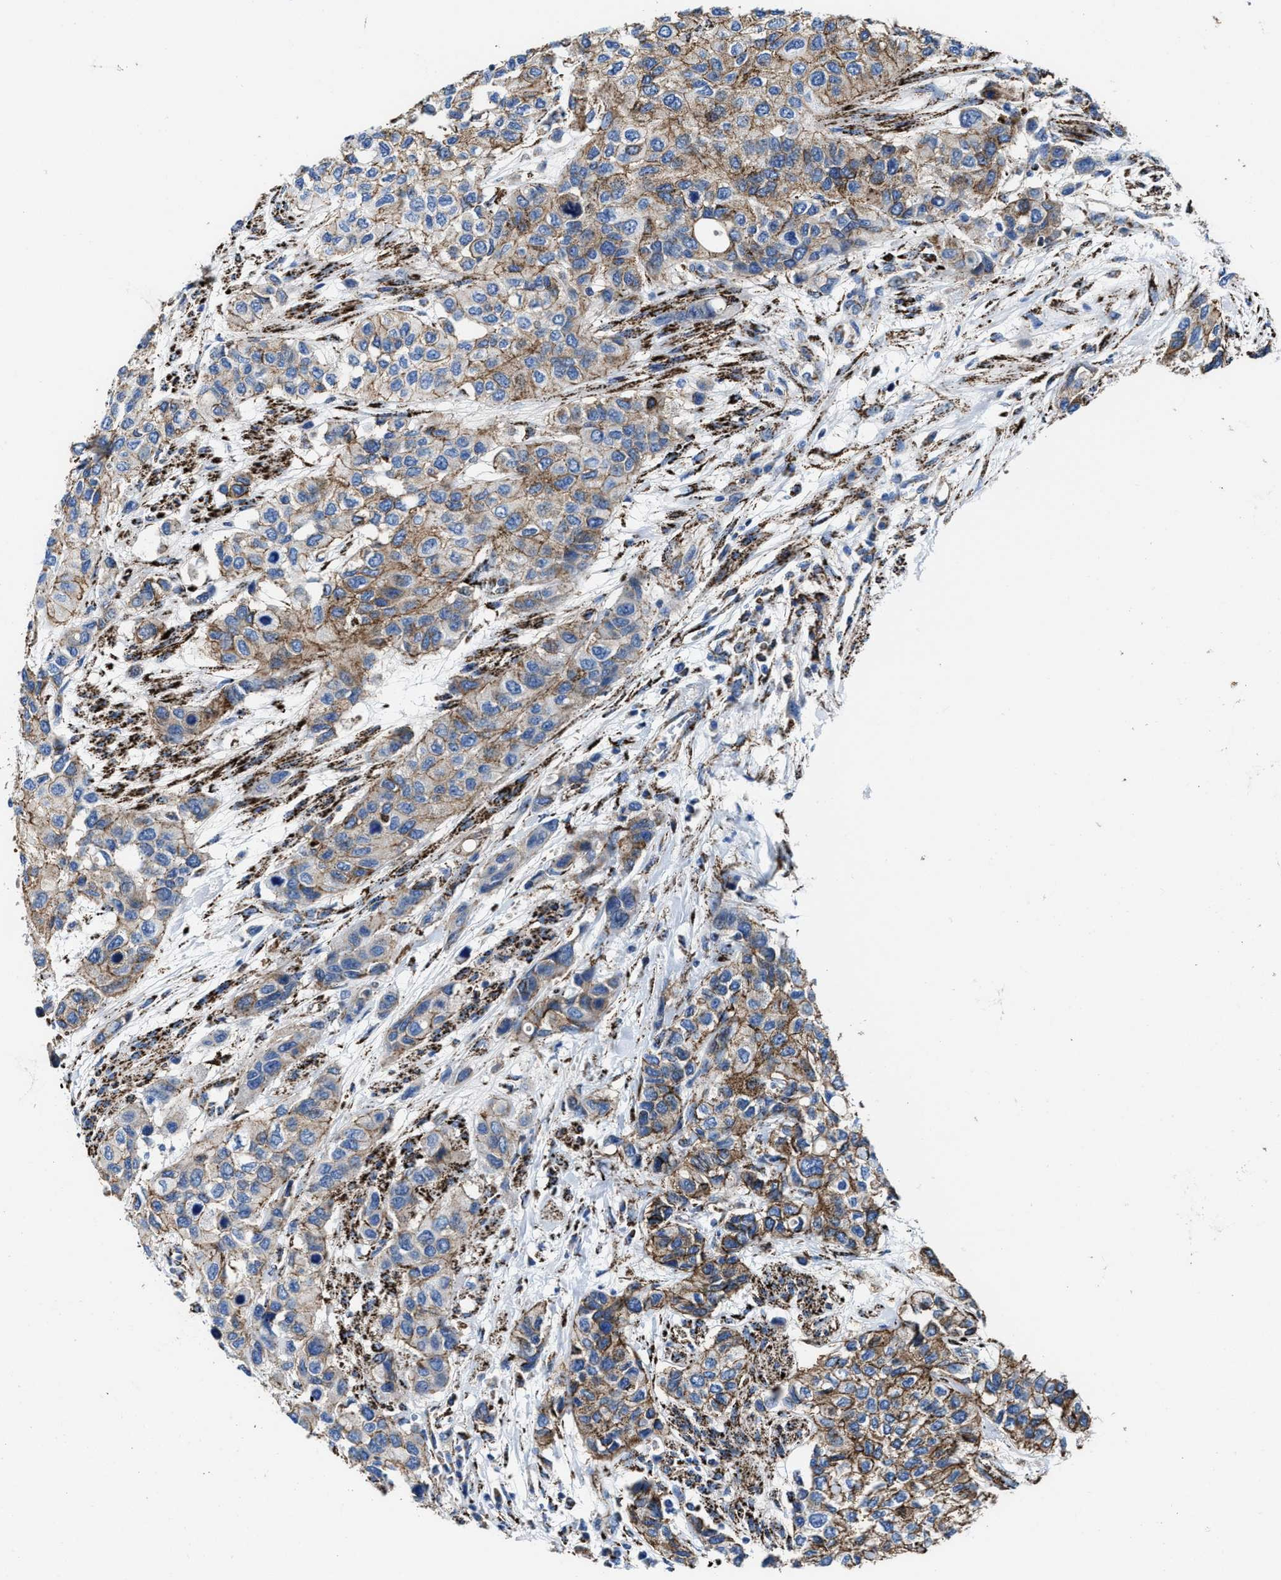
{"staining": {"intensity": "moderate", "quantity": ">75%", "location": "cytoplasmic/membranous"}, "tissue": "urothelial cancer", "cell_type": "Tumor cells", "image_type": "cancer", "snomed": [{"axis": "morphology", "description": "Urothelial carcinoma, High grade"}, {"axis": "topography", "description": "Urinary bladder"}], "caption": "Brown immunohistochemical staining in human urothelial carcinoma (high-grade) displays moderate cytoplasmic/membranous expression in approximately >75% of tumor cells.", "gene": "ALDH1B1", "patient": {"sex": "female", "age": 56}}